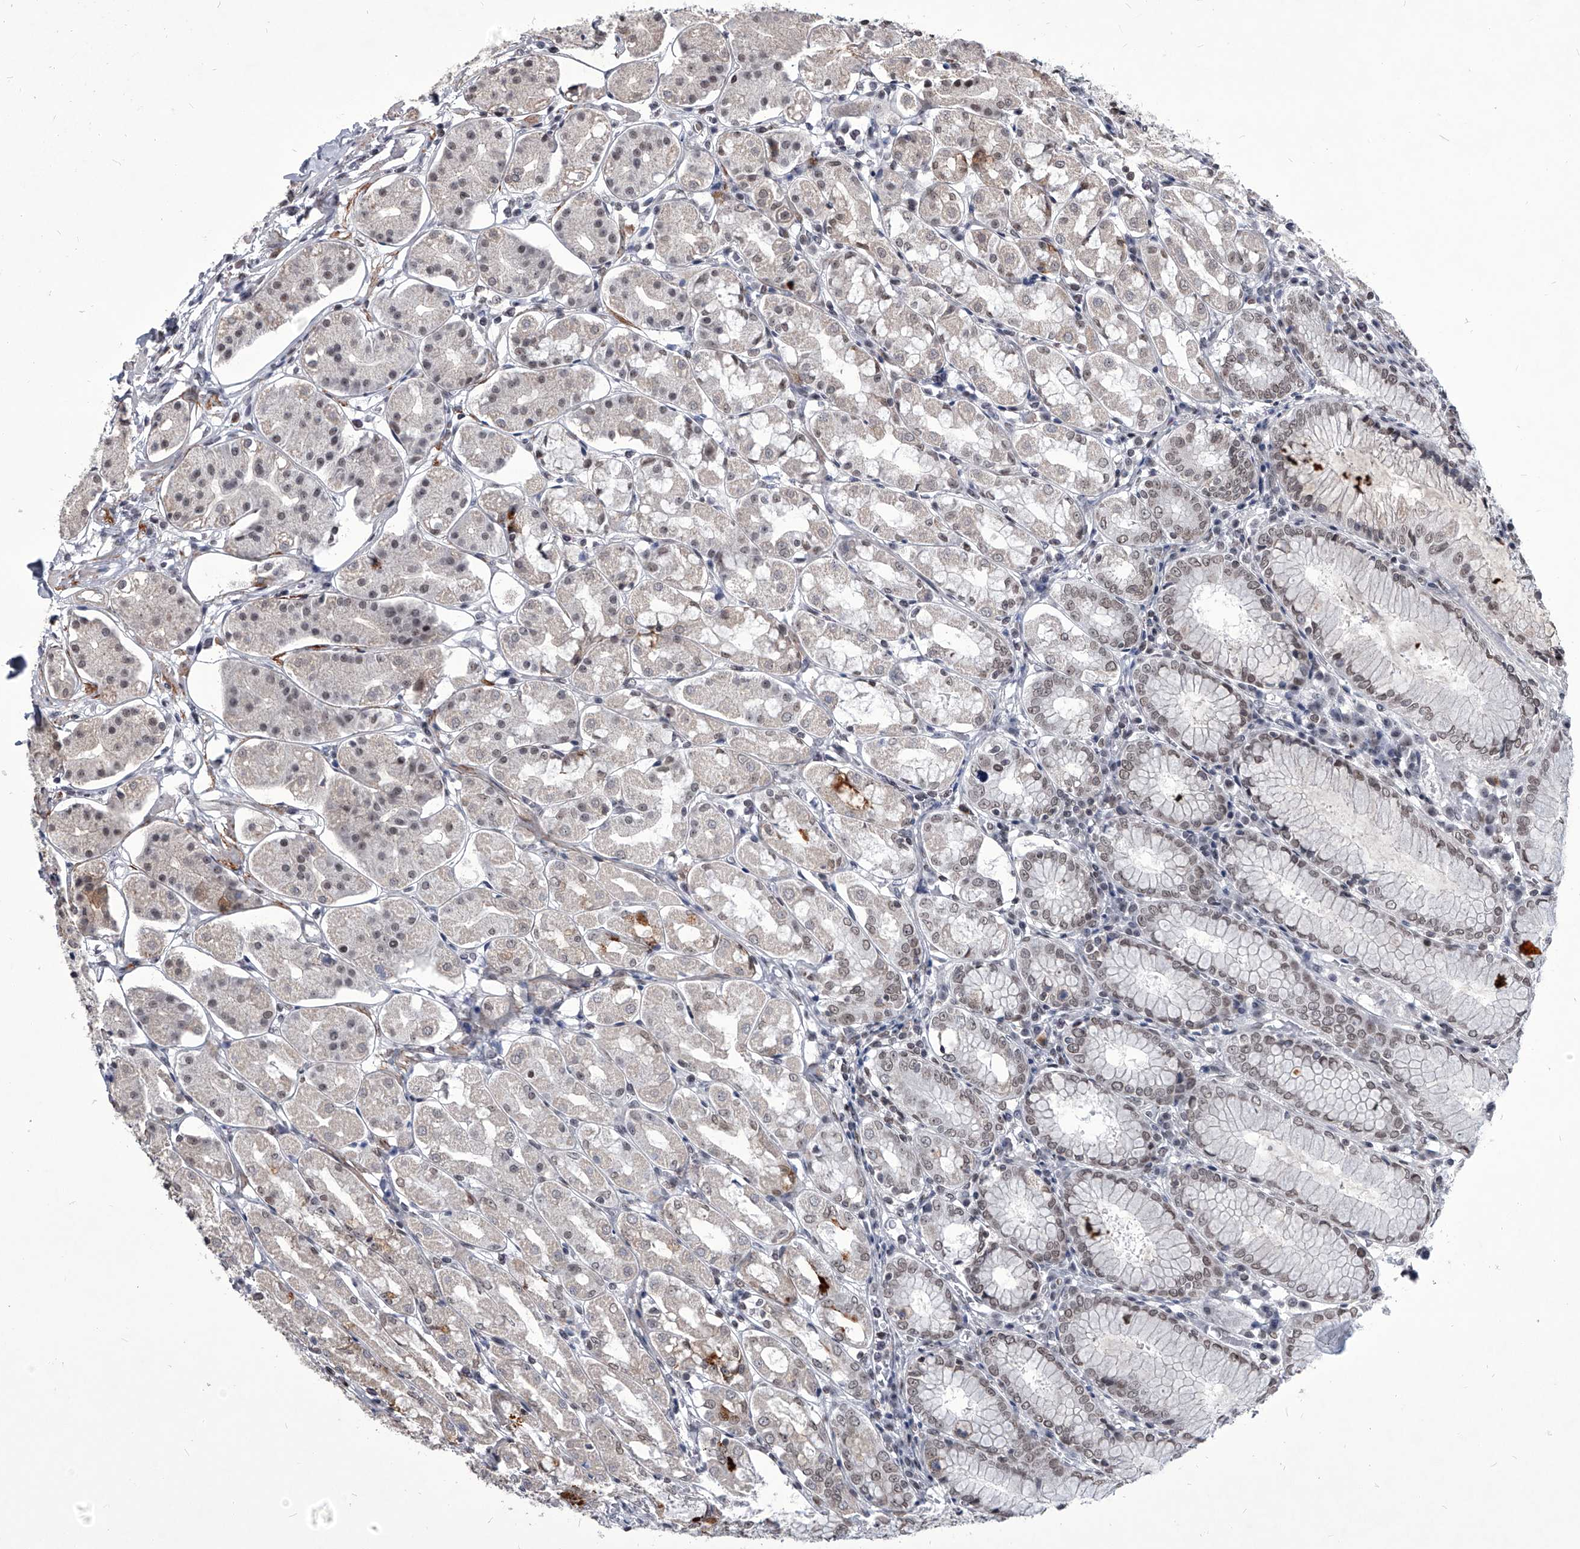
{"staining": {"intensity": "moderate", "quantity": "<25%", "location": "cytoplasmic/membranous"}, "tissue": "stomach", "cell_type": "Glandular cells", "image_type": "normal", "snomed": [{"axis": "morphology", "description": "Normal tissue, NOS"}, {"axis": "topography", "description": "Stomach, lower"}], "caption": "IHC image of unremarkable stomach stained for a protein (brown), which demonstrates low levels of moderate cytoplasmic/membranous expression in about <25% of glandular cells.", "gene": "PPIL4", "patient": {"sex": "female", "age": 56}}